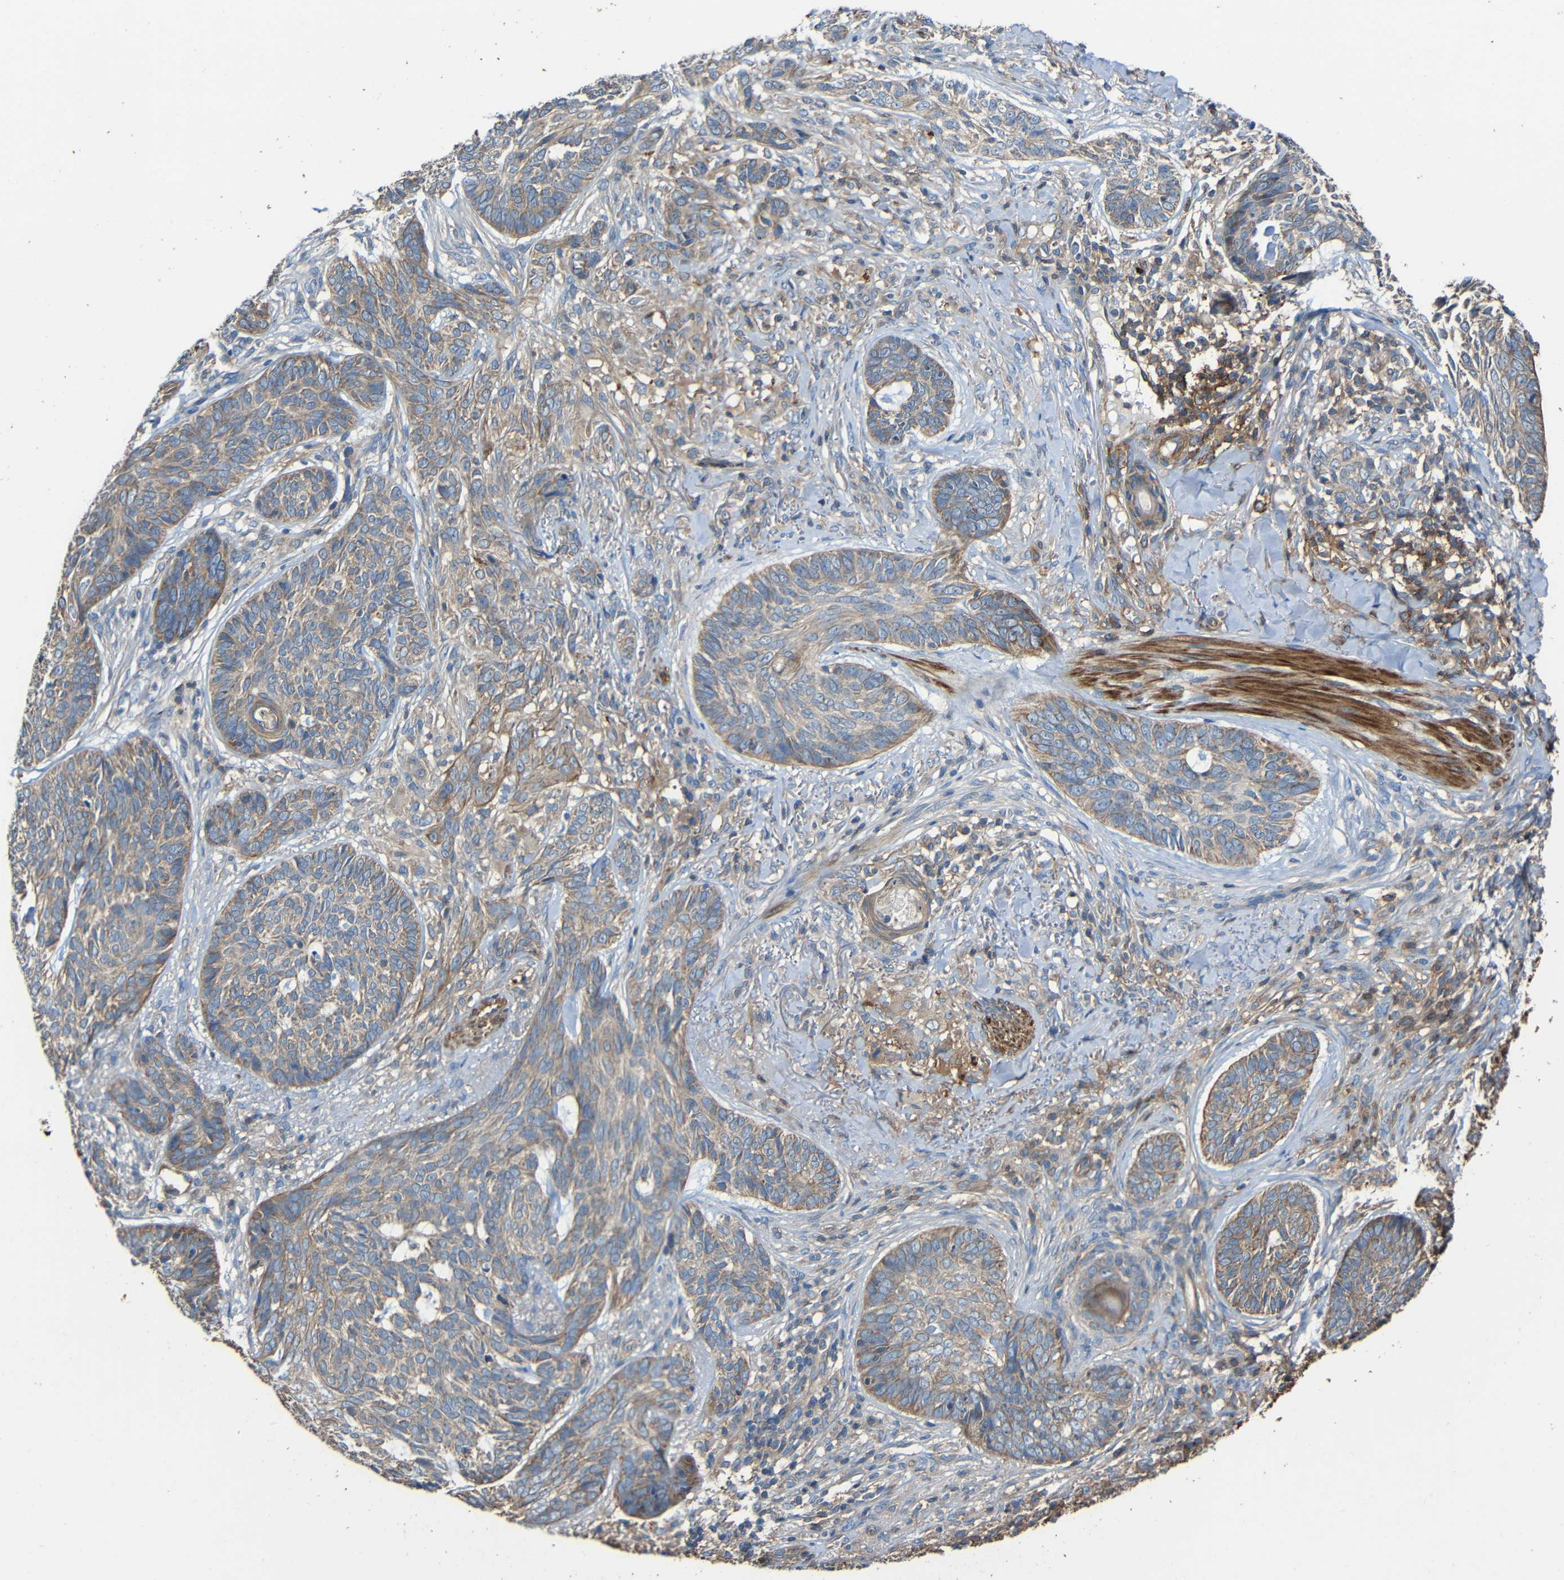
{"staining": {"intensity": "weak", "quantity": ">75%", "location": "cytoplasmic/membranous"}, "tissue": "skin cancer", "cell_type": "Tumor cells", "image_type": "cancer", "snomed": [{"axis": "morphology", "description": "Basal cell carcinoma"}, {"axis": "topography", "description": "Skin"}], "caption": "This is a photomicrograph of IHC staining of skin cancer, which shows weak positivity in the cytoplasmic/membranous of tumor cells.", "gene": "RHOT2", "patient": {"sex": "male", "age": 43}}